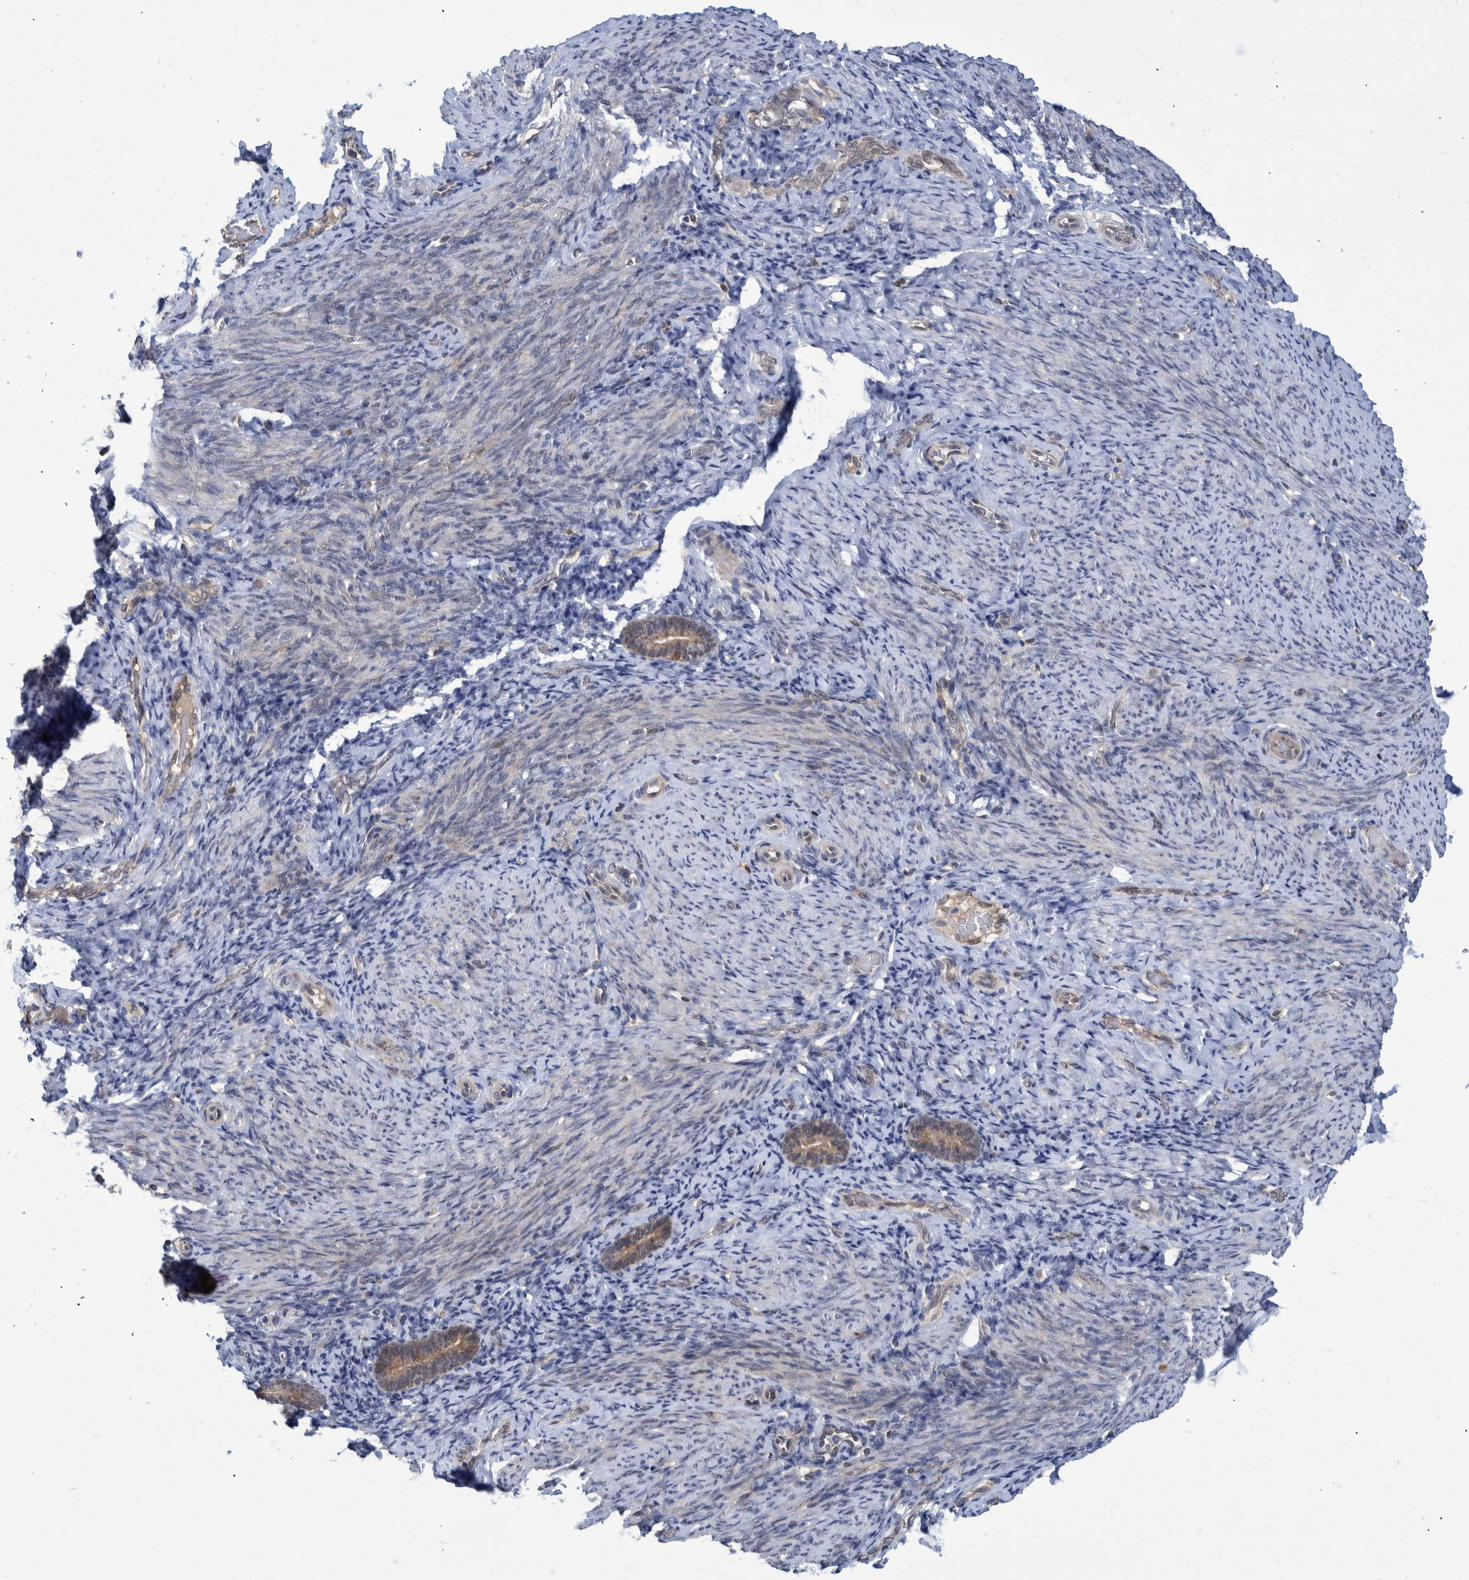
{"staining": {"intensity": "negative", "quantity": "none", "location": "none"}, "tissue": "endometrium", "cell_type": "Cells in endometrial stroma", "image_type": "normal", "snomed": [{"axis": "morphology", "description": "Normal tissue, NOS"}, {"axis": "topography", "description": "Endometrium"}], "caption": "Protein analysis of normal endometrium shows no significant positivity in cells in endometrial stroma.", "gene": "PCYT2", "patient": {"sex": "female", "age": 51}}